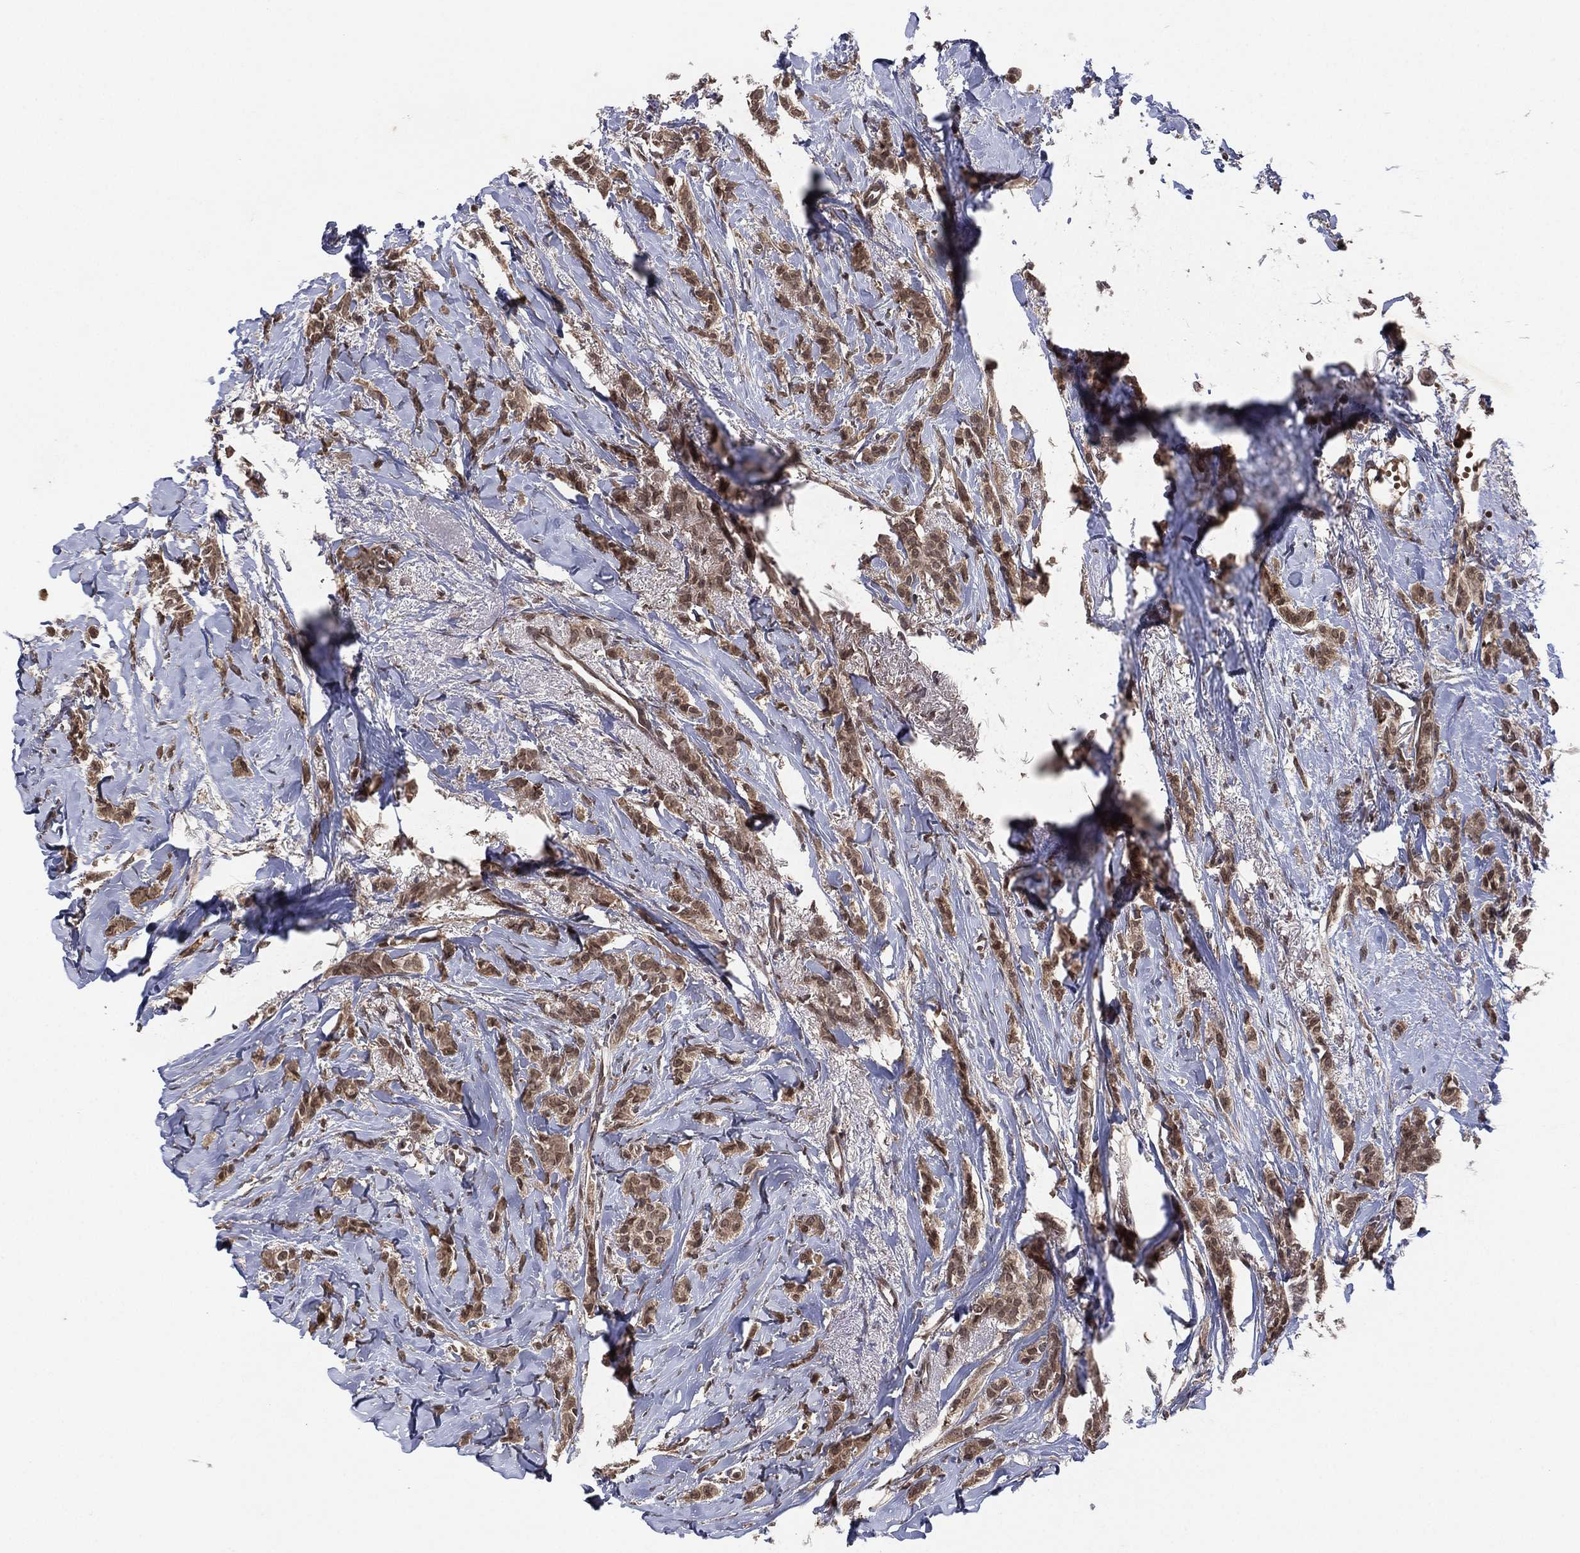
{"staining": {"intensity": "weak", "quantity": ">75%", "location": "cytoplasmic/membranous"}, "tissue": "breast cancer", "cell_type": "Tumor cells", "image_type": "cancer", "snomed": [{"axis": "morphology", "description": "Duct carcinoma"}, {"axis": "topography", "description": "Breast"}], "caption": "Immunohistochemical staining of breast cancer (invasive ductal carcinoma) displays weak cytoplasmic/membranous protein staining in approximately >75% of tumor cells. (DAB IHC, brown staining for protein, blue staining for nuclei).", "gene": "ATG4B", "patient": {"sex": "female", "age": 85}}